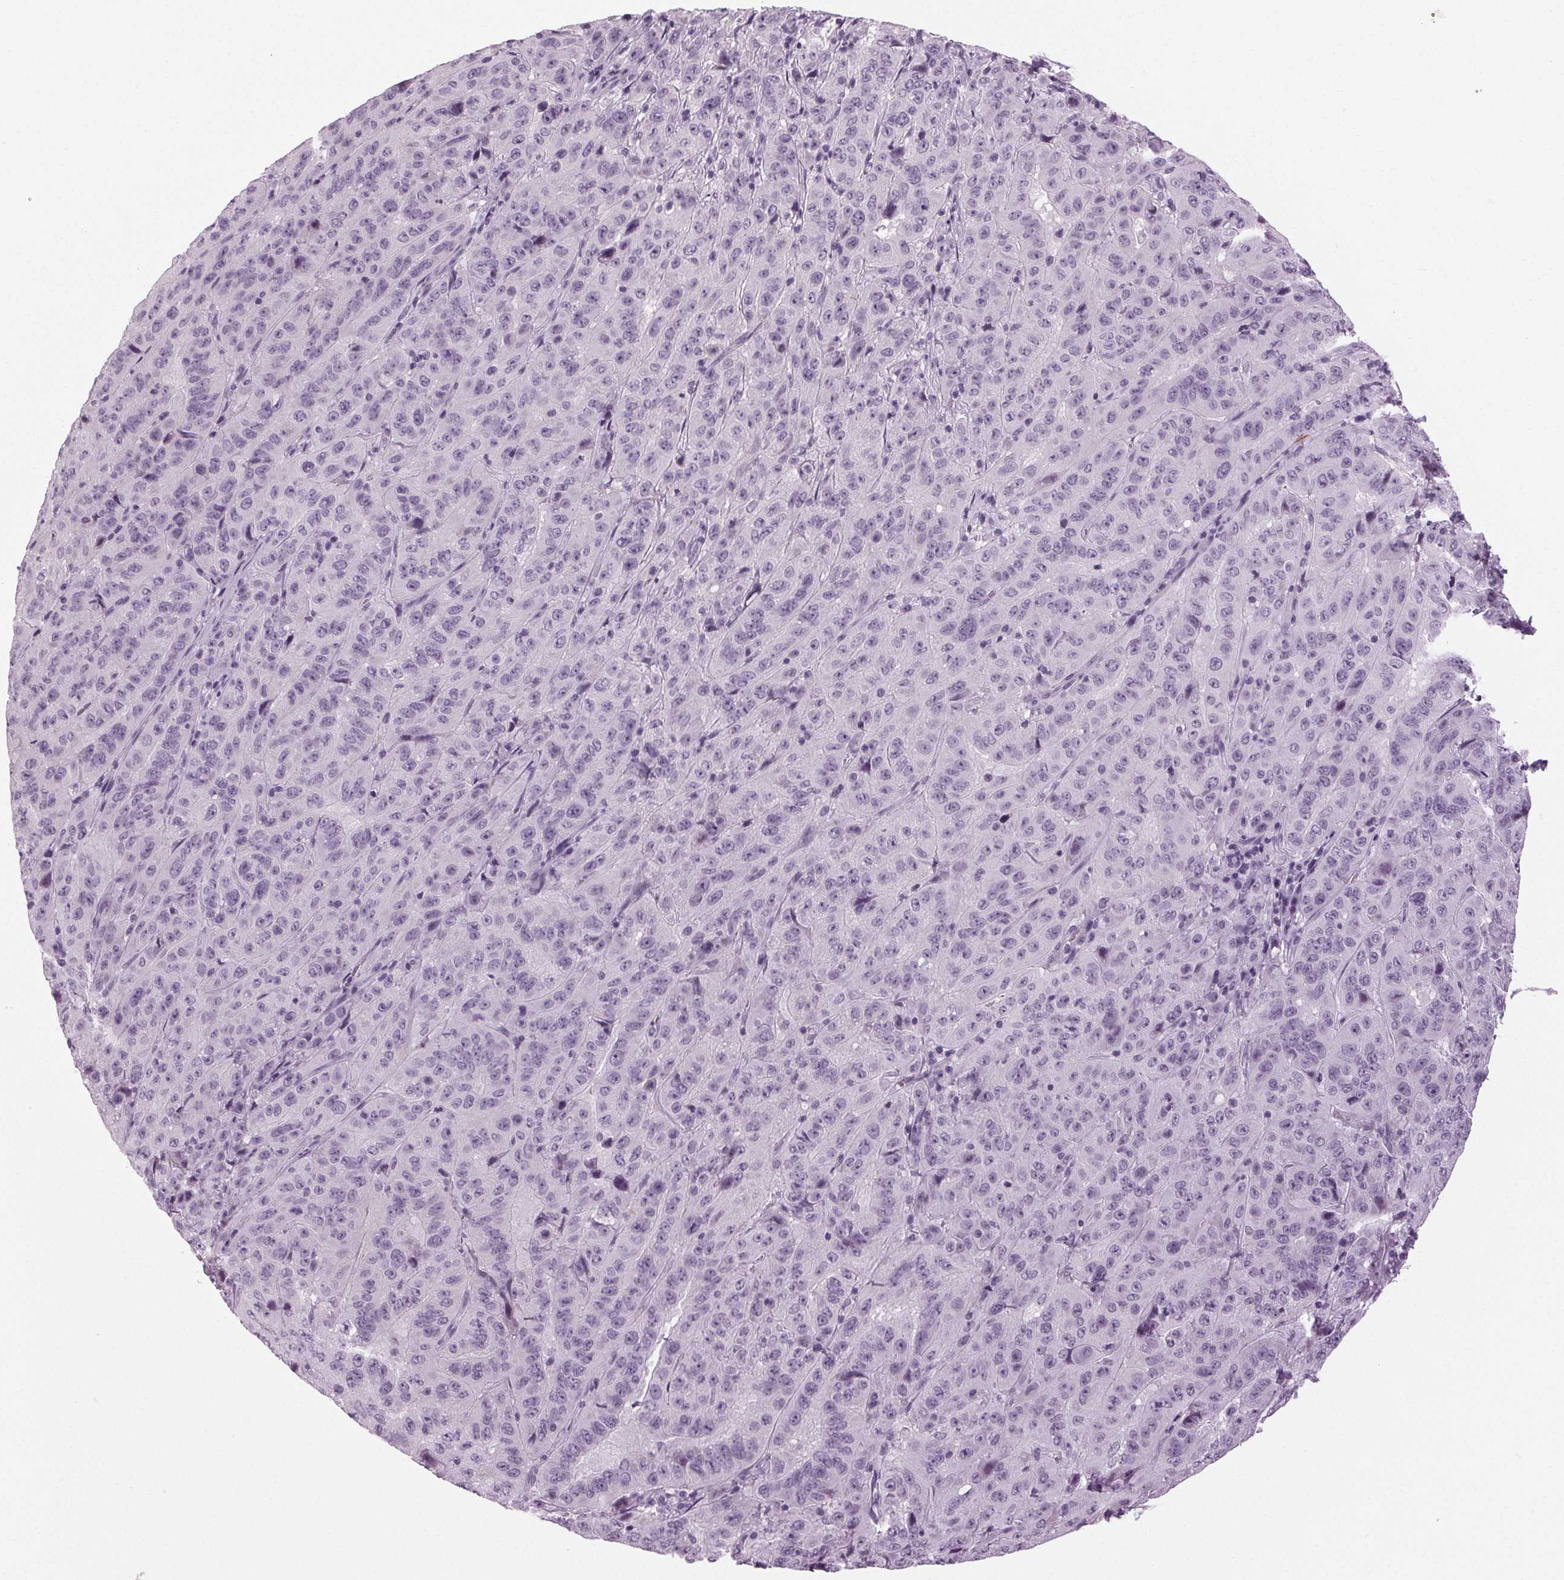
{"staining": {"intensity": "negative", "quantity": "none", "location": "none"}, "tissue": "pancreatic cancer", "cell_type": "Tumor cells", "image_type": "cancer", "snomed": [{"axis": "morphology", "description": "Adenocarcinoma, NOS"}, {"axis": "topography", "description": "Pancreas"}], "caption": "DAB (3,3'-diaminobenzidine) immunohistochemical staining of human adenocarcinoma (pancreatic) displays no significant staining in tumor cells. The staining was performed using DAB (3,3'-diaminobenzidine) to visualize the protein expression in brown, while the nuclei were stained in blue with hematoxylin (Magnification: 20x).", "gene": "DNAH12", "patient": {"sex": "male", "age": 63}}